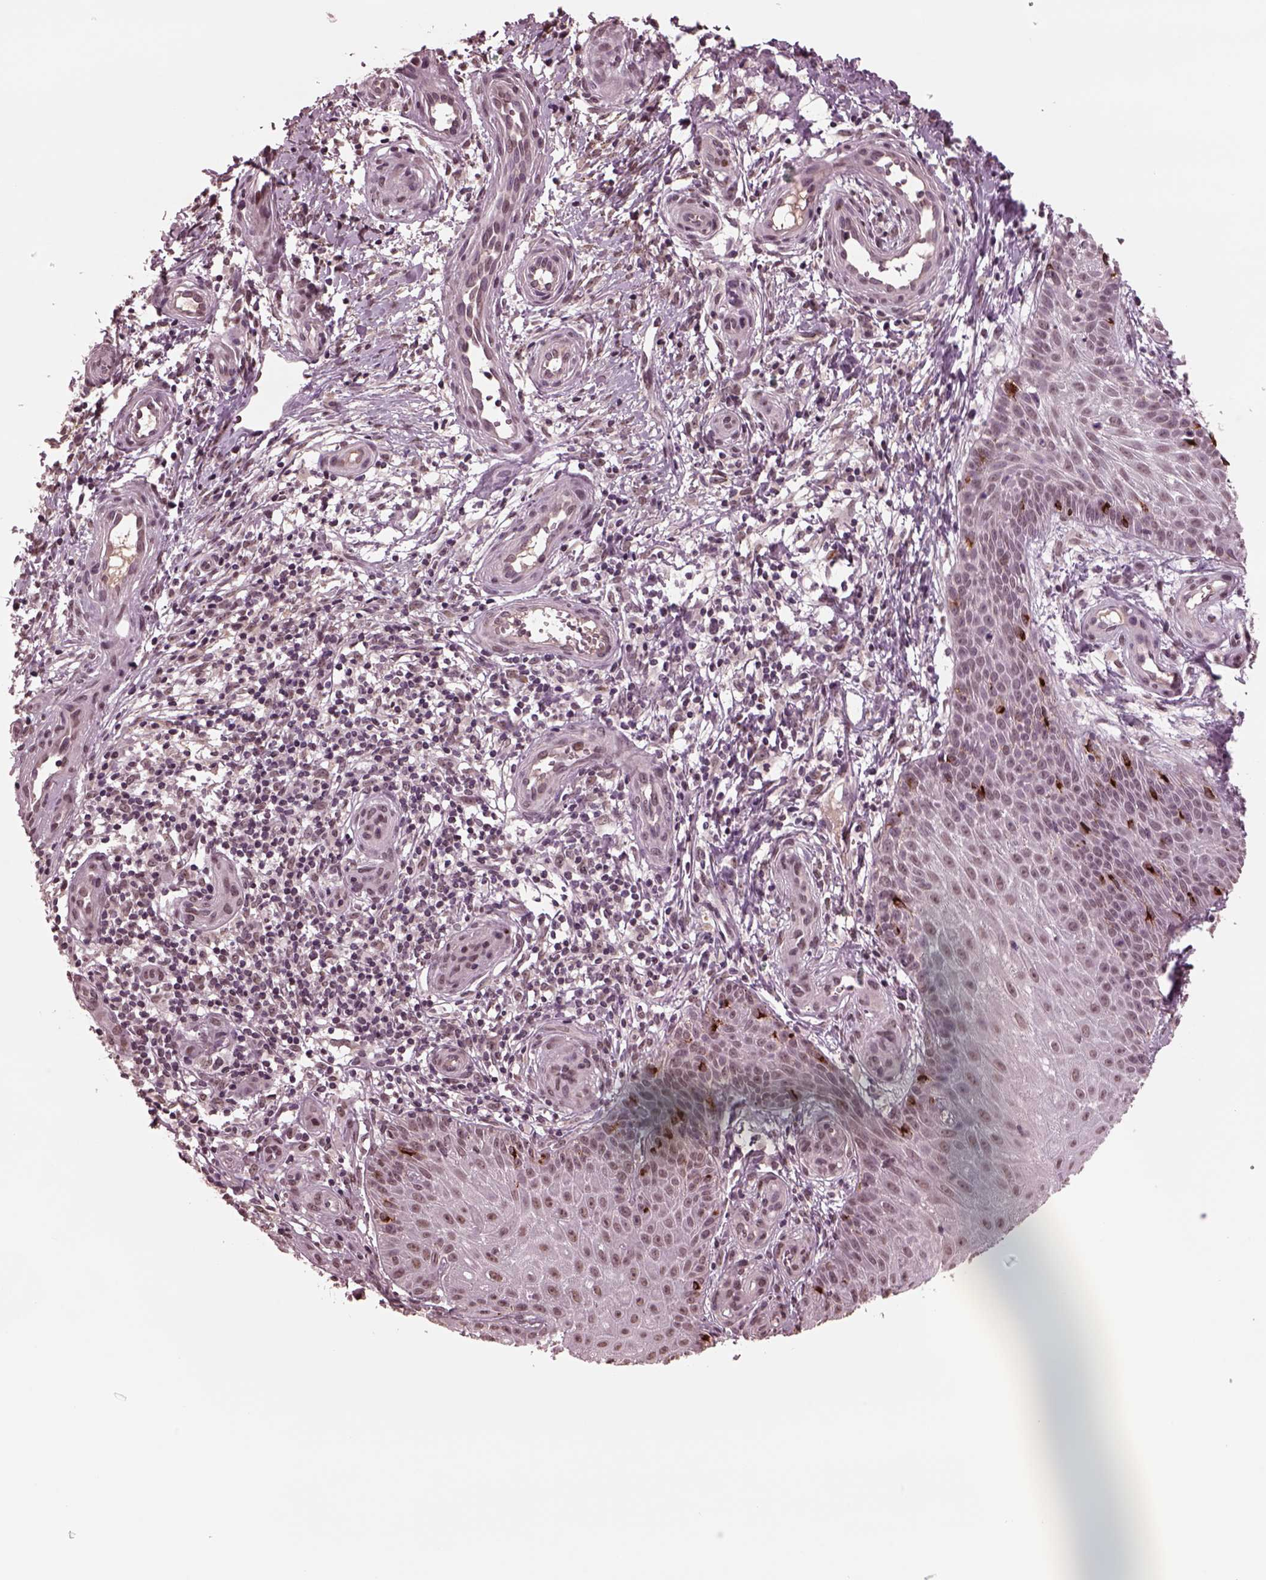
{"staining": {"intensity": "weak", "quantity": "25%-75%", "location": "nuclear"}, "tissue": "melanoma", "cell_type": "Tumor cells", "image_type": "cancer", "snomed": [{"axis": "morphology", "description": "Malignant melanoma, NOS"}, {"axis": "topography", "description": "Skin"}], "caption": "Immunohistochemical staining of human melanoma demonstrates low levels of weak nuclear staining in about 25%-75% of tumor cells. (brown staining indicates protein expression, while blue staining denotes nuclei).", "gene": "NAP1L5", "patient": {"sex": "female", "age": 53}}